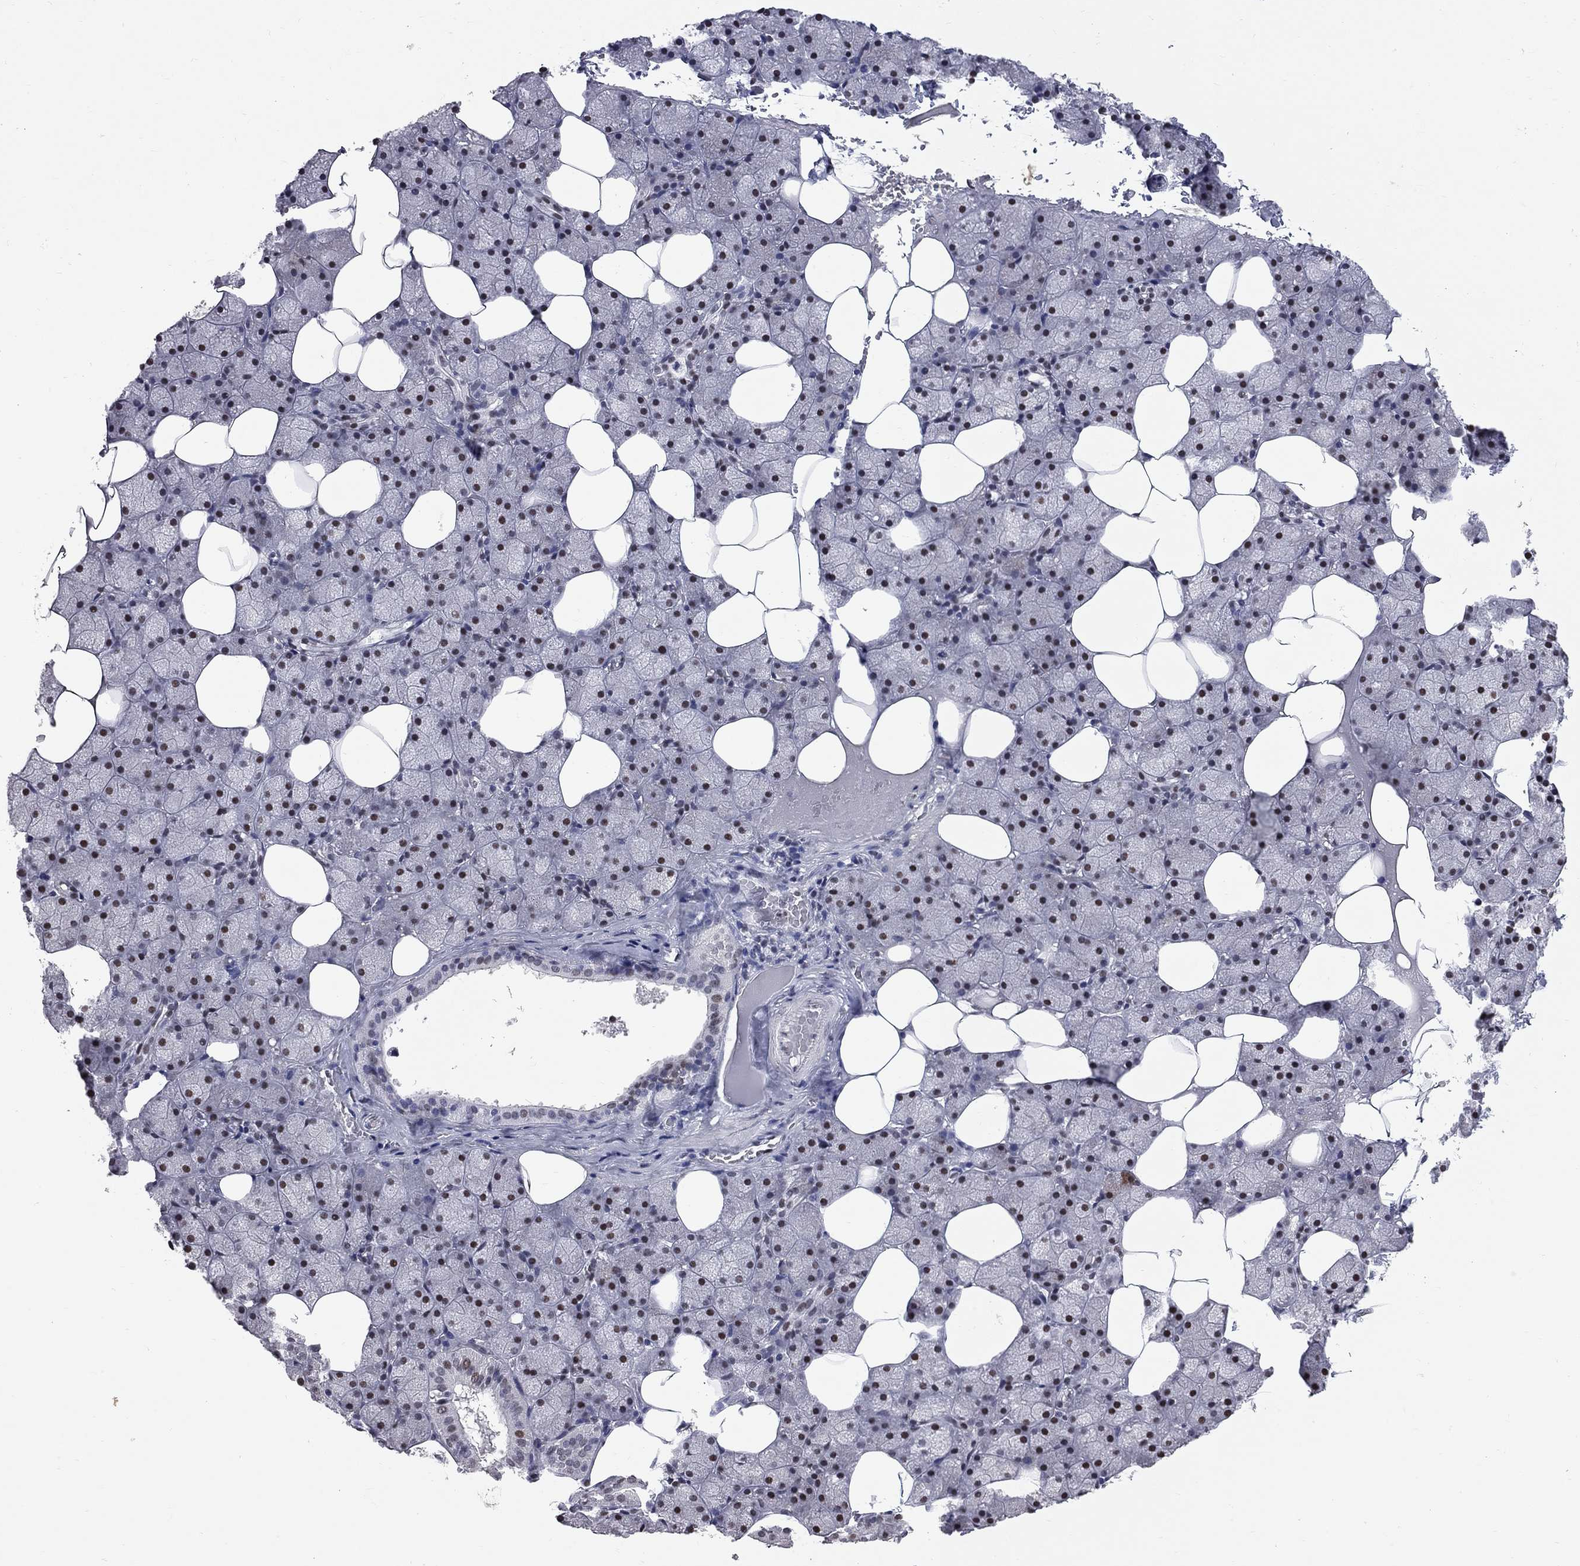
{"staining": {"intensity": "strong", "quantity": "<25%", "location": "nuclear"}, "tissue": "salivary gland", "cell_type": "Glandular cells", "image_type": "normal", "snomed": [{"axis": "morphology", "description": "Normal tissue, NOS"}, {"axis": "topography", "description": "Salivary gland"}], "caption": "DAB (3,3'-diaminobenzidine) immunohistochemical staining of unremarkable salivary gland demonstrates strong nuclear protein staining in approximately <25% of glandular cells. The protein is stained brown, and the nuclei are stained in blue (DAB IHC with brightfield microscopy, high magnification).", "gene": "ZNF154", "patient": {"sex": "male", "age": 38}}